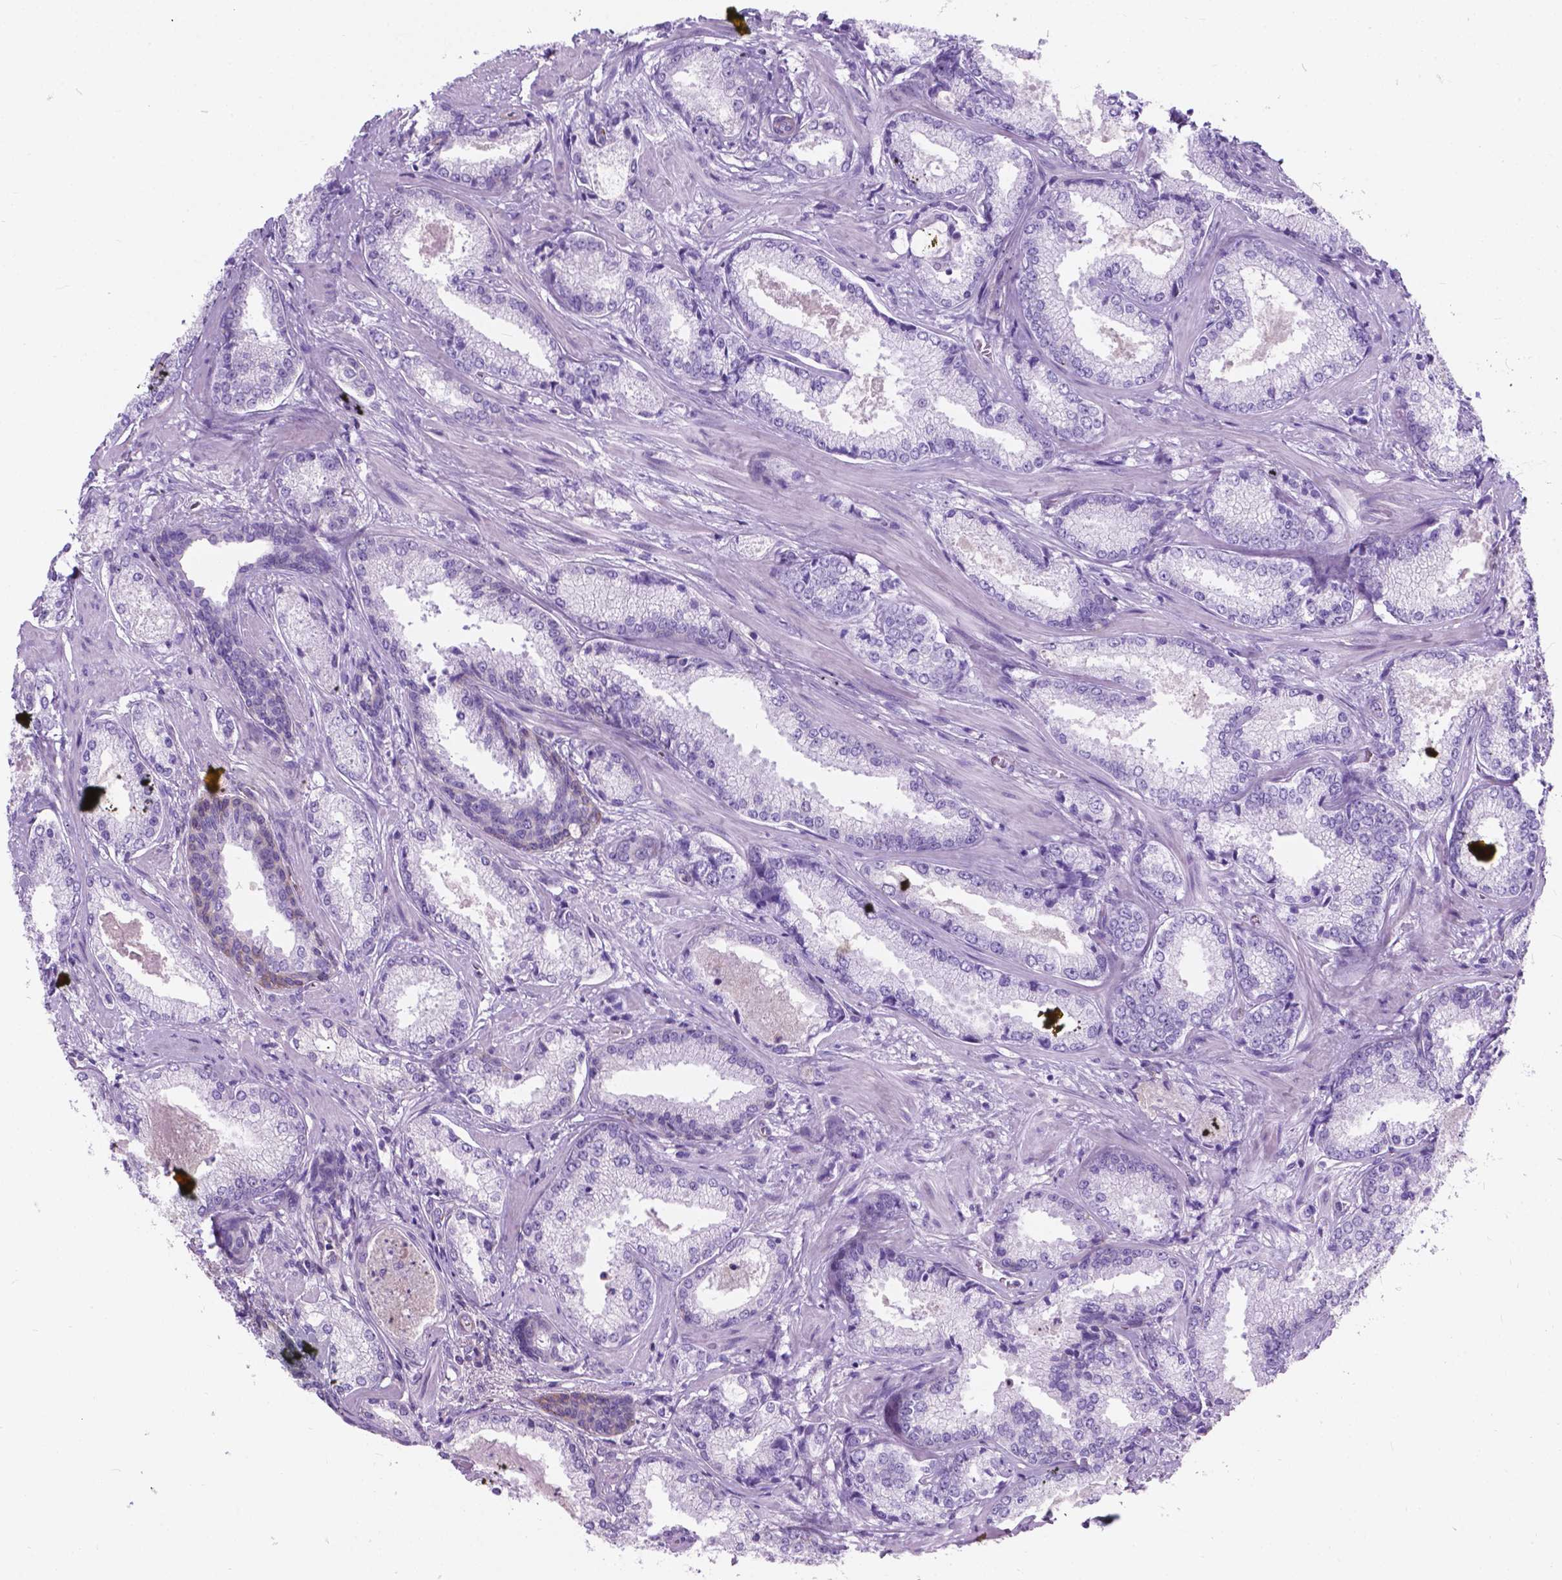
{"staining": {"intensity": "negative", "quantity": "none", "location": "none"}, "tissue": "prostate cancer", "cell_type": "Tumor cells", "image_type": "cancer", "snomed": [{"axis": "morphology", "description": "Adenocarcinoma, Low grade"}, {"axis": "topography", "description": "Prostate"}], "caption": "Immunohistochemical staining of low-grade adenocarcinoma (prostate) demonstrates no significant positivity in tumor cells. Nuclei are stained in blue.", "gene": "KIAA0040", "patient": {"sex": "male", "age": 56}}